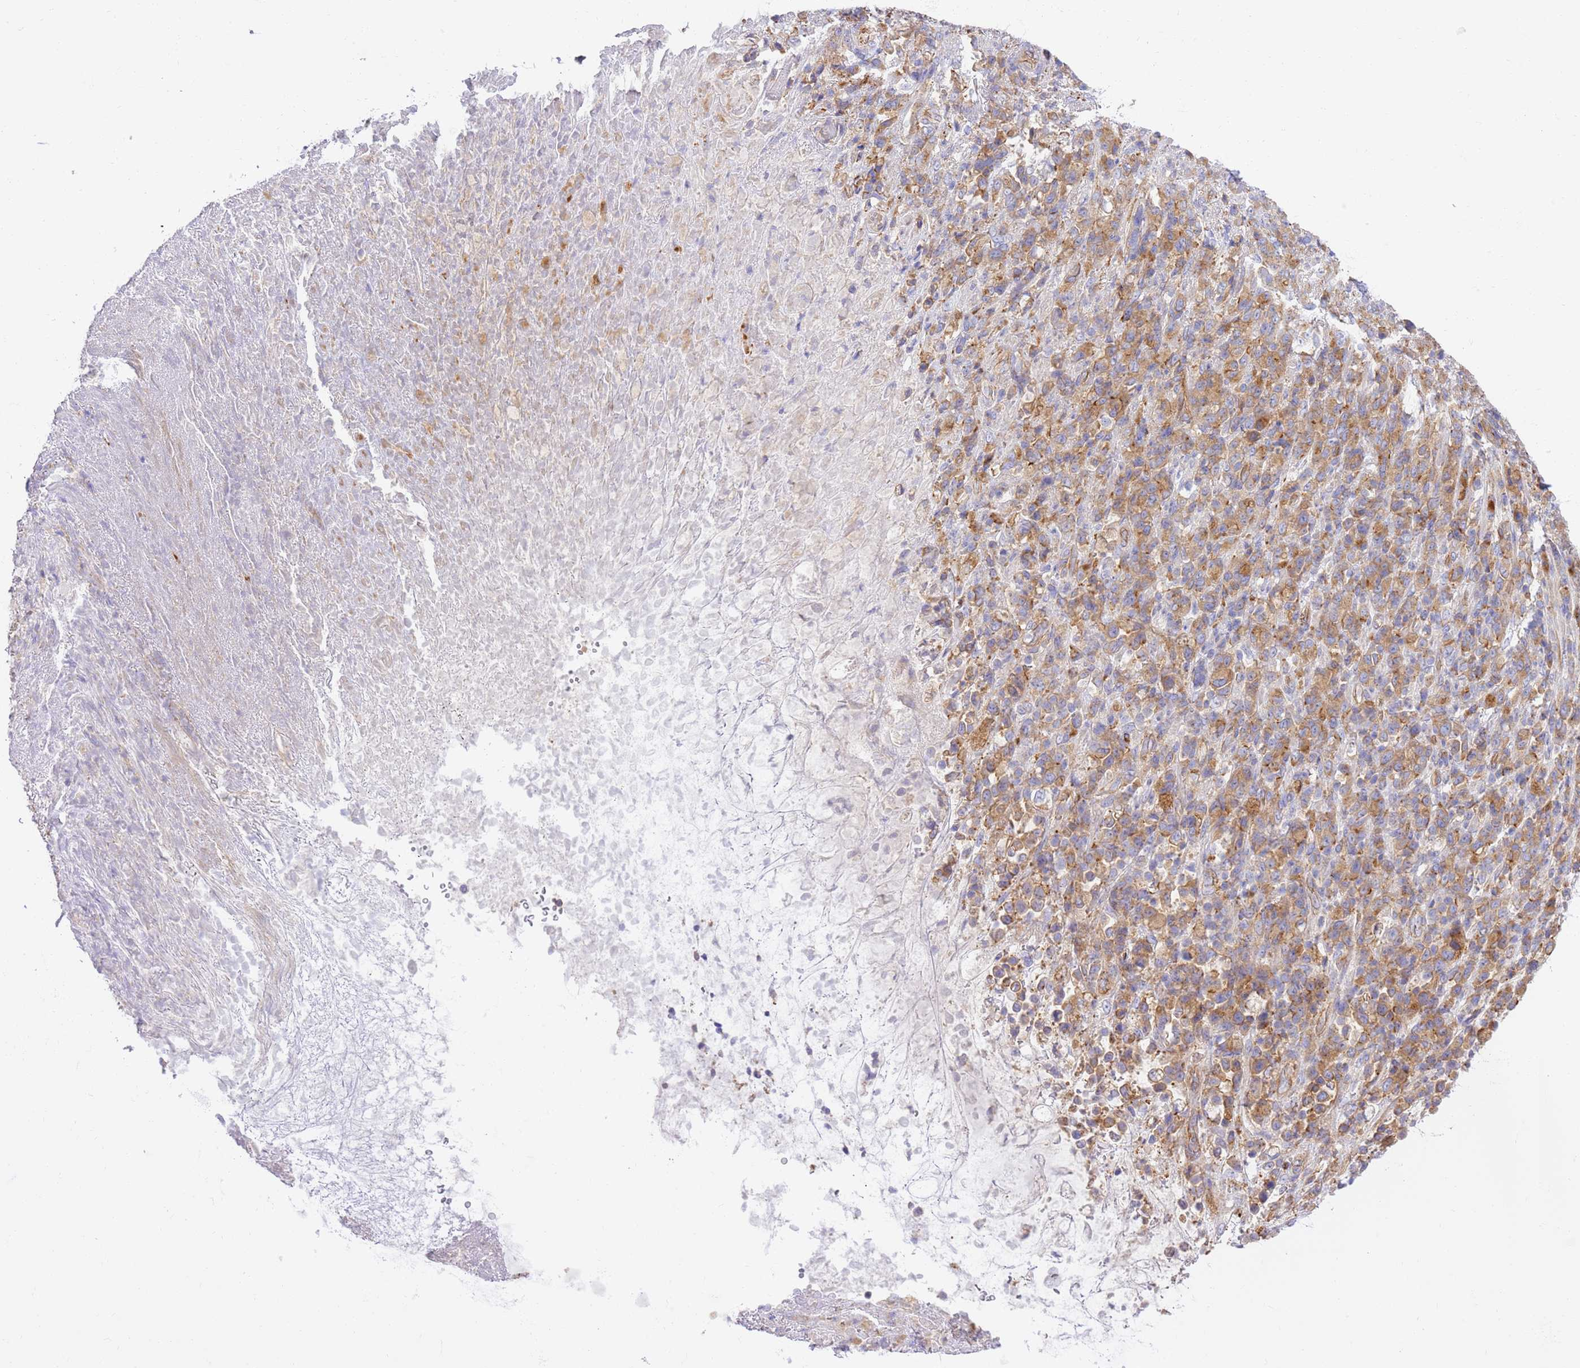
{"staining": {"intensity": "moderate", "quantity": ">75%", "location": "cytoplasmic/membranous"}, "tissue": "stomach cancer", "cell_type": "Tumor cells", "image_type": "cancer", "snomed": [{"axis": "morphology", "description": "Normal tissue, NOS"}, {"axis": "morphology", "description": "Adenocarcinoma, NOS"}, {"axis": "topography", "description": "Stomach"}], "caption": "Immunohistochemical staining of adenocarcinoma (stomach) demonstrates moderate cytoplasmic/membranous protein positivity in approximately >75% of tumor cells.", "gene": "EFCAB8", "patient": {"sex": "female", "age": 79}}